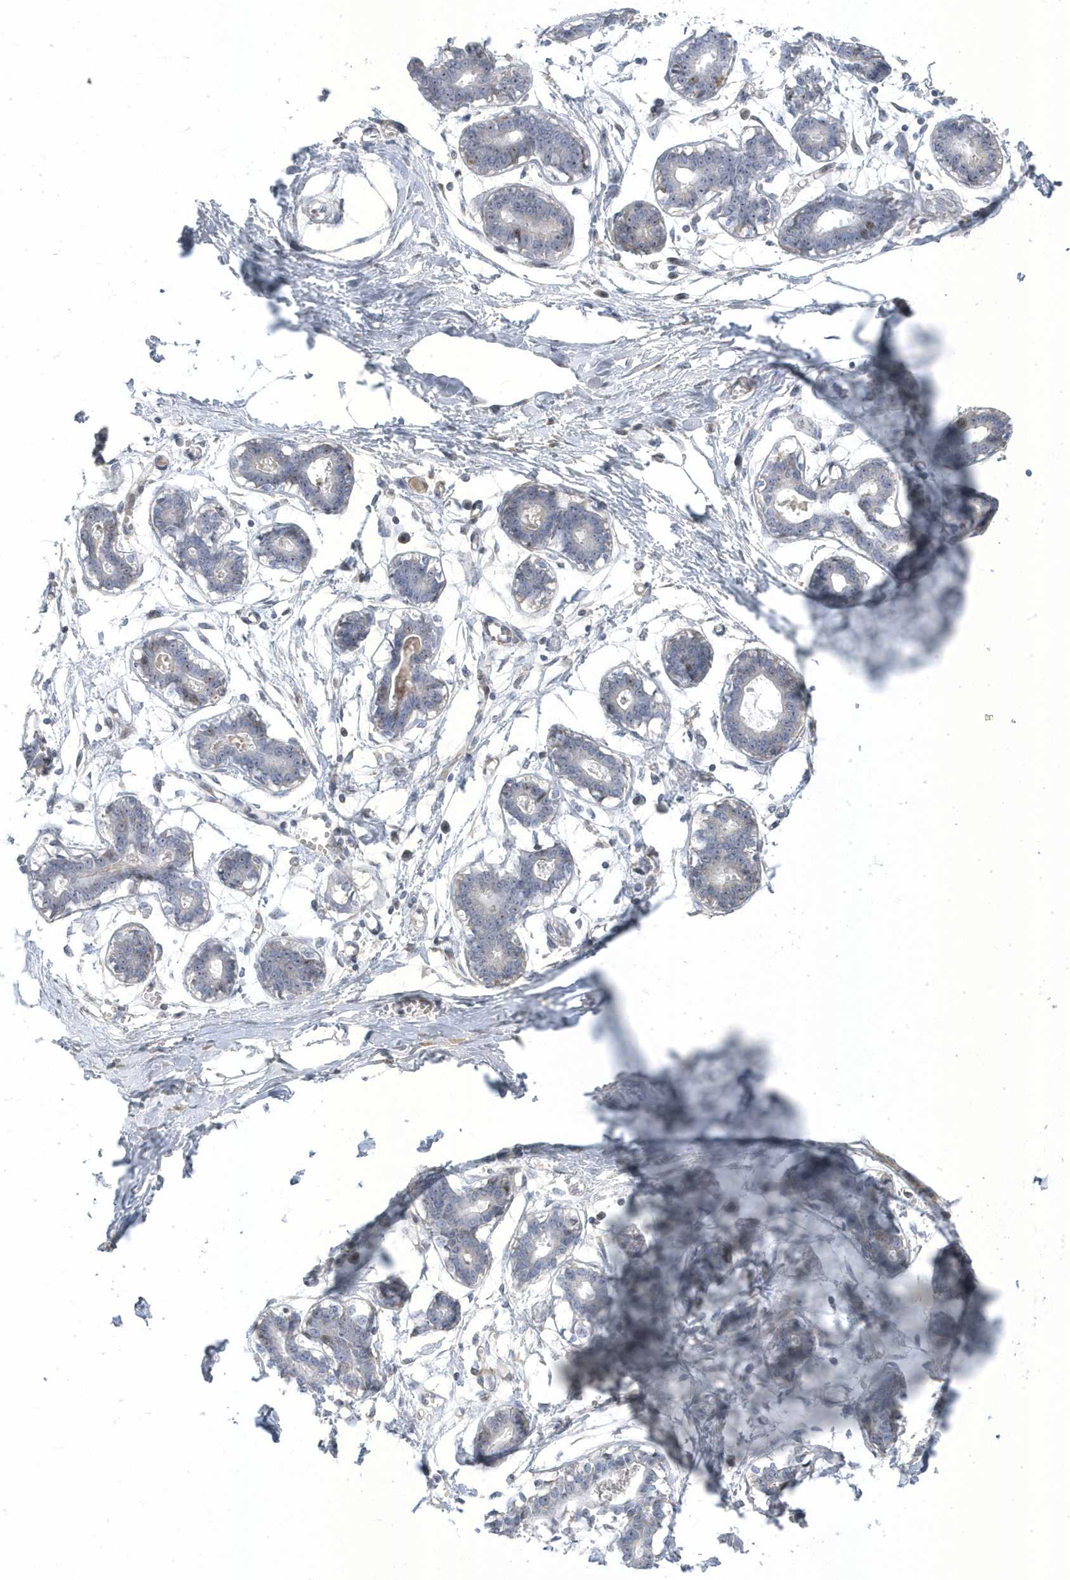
{"staining": {"intensity": "negative", "quantity": "none", "location": "none"}, "tissue": "breast", "cell_type": "Adipocytes", "image_type": "normal", "snomed": [{"axis": "morphology", "description": "Normal tissue, NOS"}, {"axis": "topography", "description": "Breast"}], "caption": "Breast was stained to show a protein in brown. There is no significant positivity in adipocytes. (Brightfield microscopy of DAB (3,3'-diaminobenzidine) IHC at high magnification).", "gene": "MAP7D3", "patient": {"sex": "female", "age": 27}}